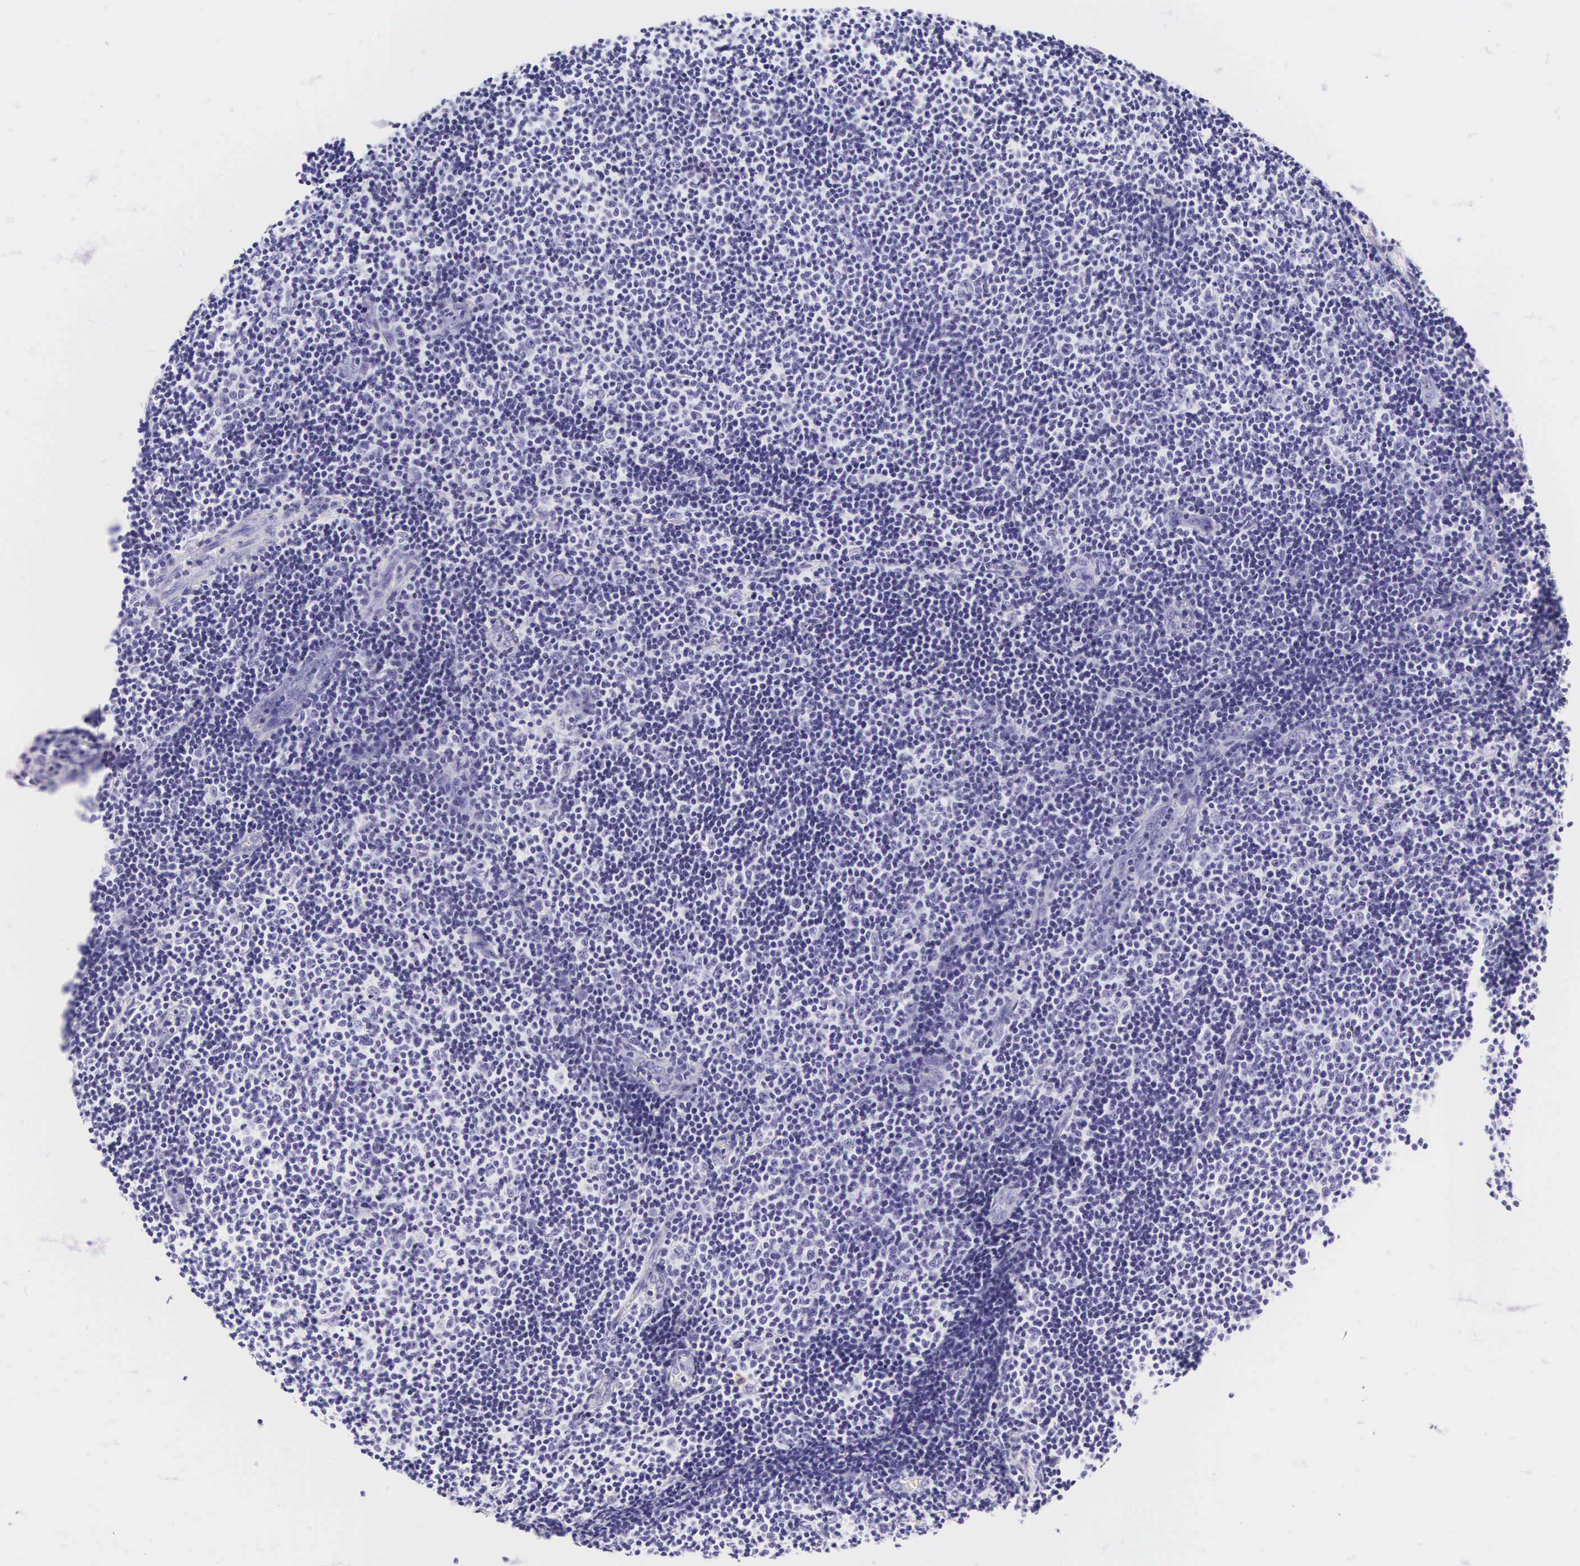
{"staining": {"intensity": "negative", "quantity": "none", "location": "none"}, "tissue": "lymphoma", "cell_type": "Tumor cells", "image_type": "cancer", "snomed": [{"axis": "morphology", "description": "Malignant lymphoma, non-Hodgkin's type, Low grade"}, {"axis": "topography", "description": "Lymph node"}], "caption": "An IHC photomicrograph of malignant lymphoma, non-Hodgkin's type (low-grade) is shown. There is no staining in tumor cells of malignant lymphoma, non-Hodgkin's type (low-grade).", "gene": "CD1A", "patient": {"sex": "male", "age": 49}}